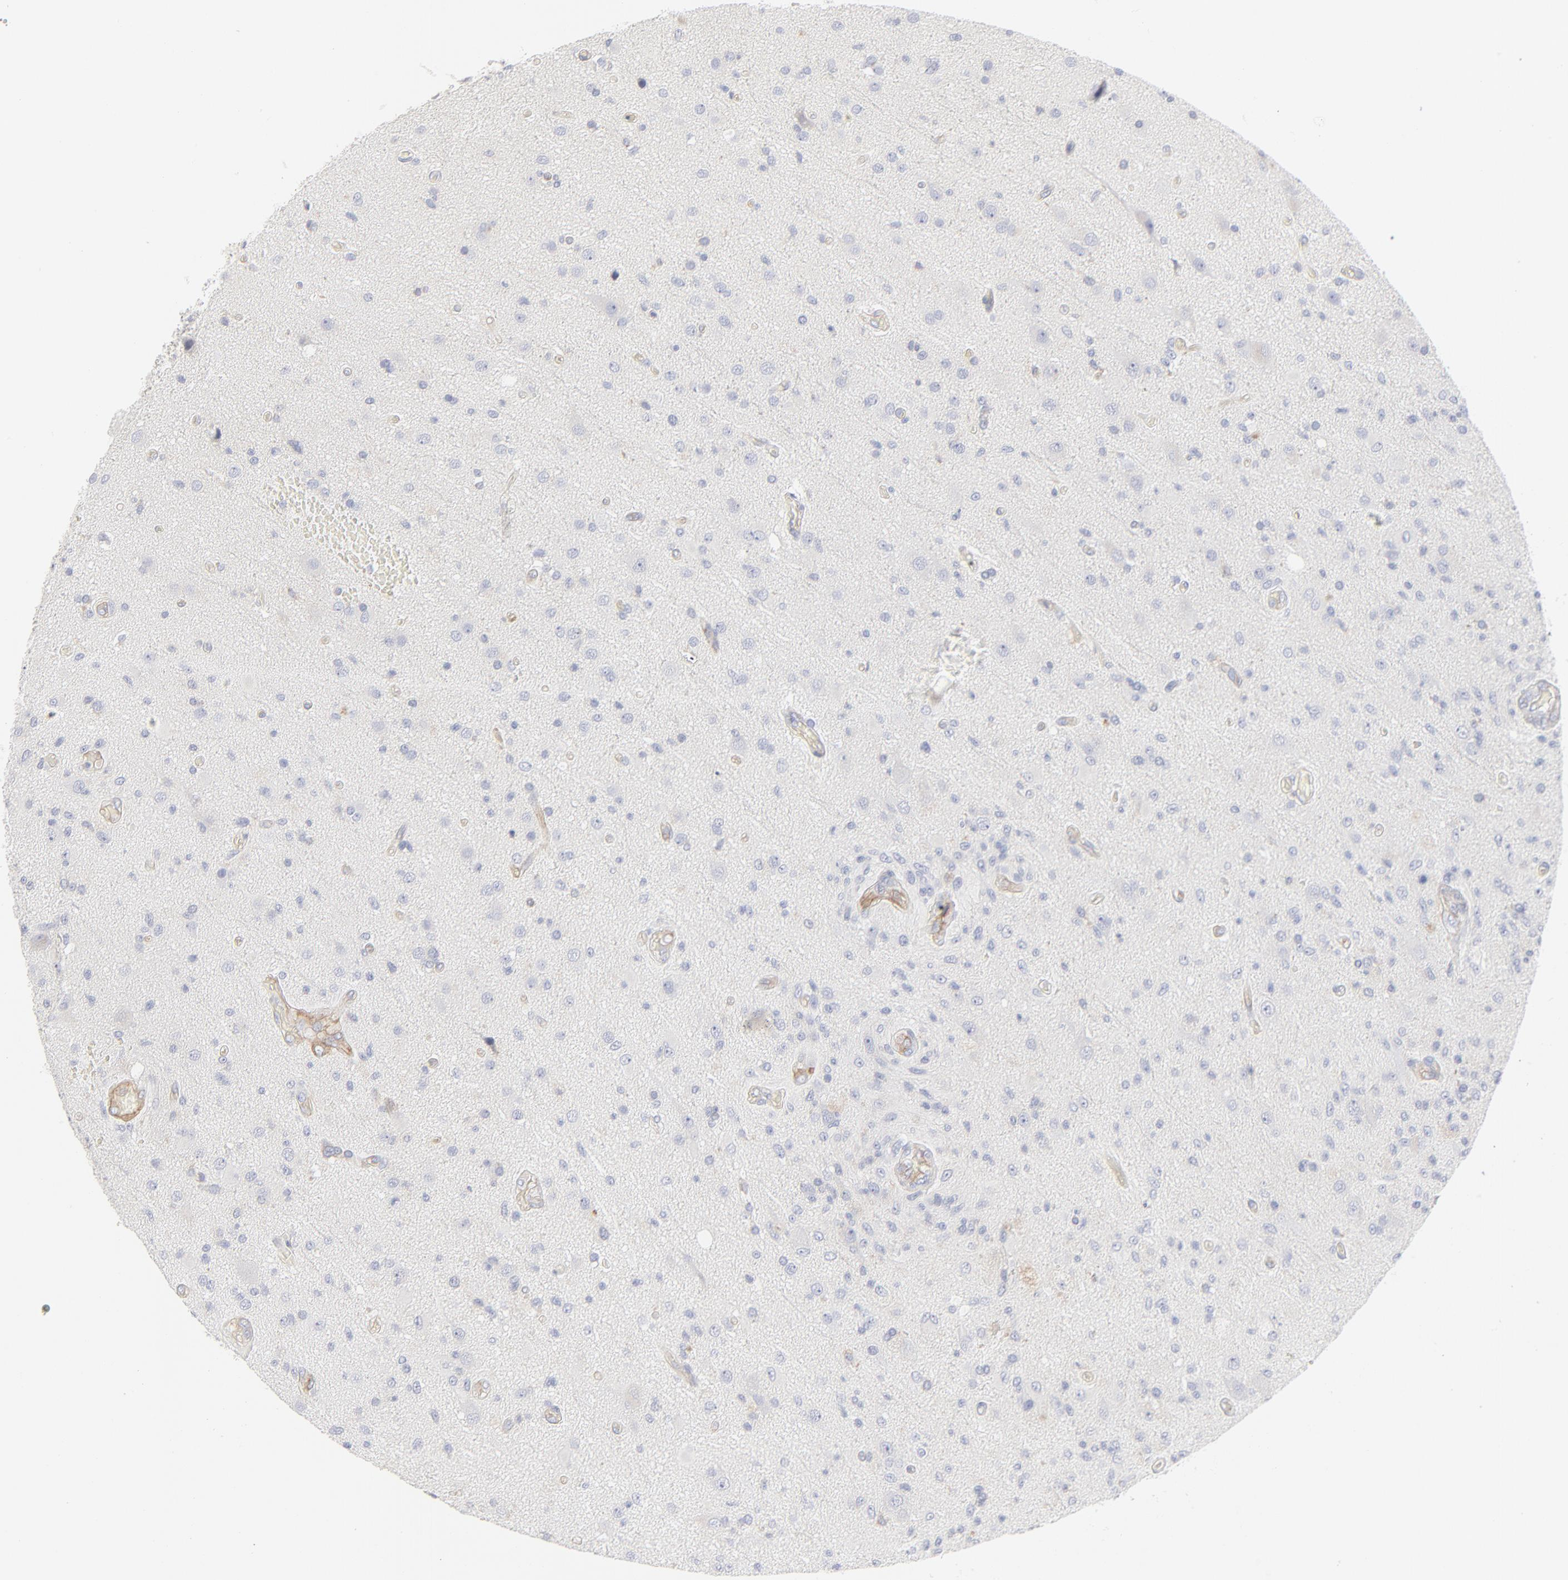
{"staining": {"intensity": "negative", "quantity": "none", "location": "none"}, "tissue": "glioma", "cell_type": "Tumor cells", "image_type": "cancer", "snomed": [{"axis": "morphology", "description": "Normal tissue, NOS"}, {"axis": "morphology", "description": "Glioma, malignant, High grade"}, {"axis": "topography", "description": "Cerebral cortex"}], "caption": "Malignant high-grade glioma was stained to show a protein in brown. There is no significant positivity in tumor cells. Brightfield microscopy of immunohistochemistry (IHC) stained with DAB (3,3'-diaminobenzidine) (brown) and hematoxylin (blue), captured at high magnification.", "gene": "ITGA5", "patient": {"sex": "male", "age": 77}}